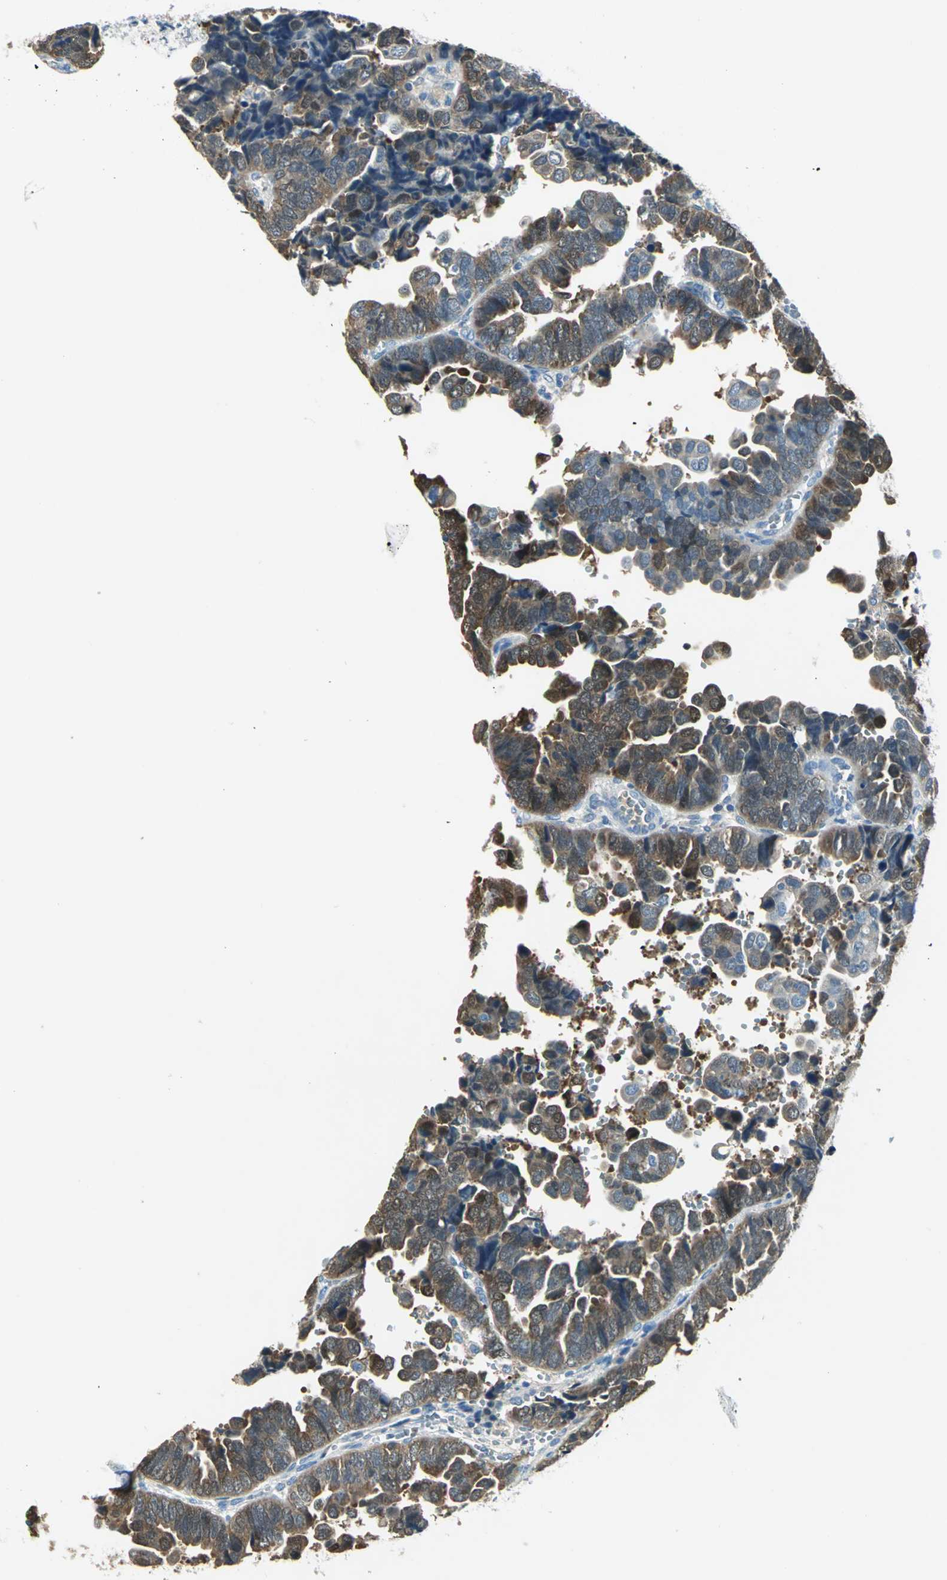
{"staining": {"intensity": "strong", "quantity": ">75%", "location": "cytoplasmic/membranous,nuclear"}, "tissue": "endometrial cancer", "cell_type": "Tumor cells", "image_type": "cancer", "snomed": [{"axis": "morphology", "description": "Adenocarcinoma, NOS"}, {"axis": "topography", "description": "Endometrium"}], "caption": "Immunohistochemical staining of human endometrial adenocarcinoma reveals high levels of strong cytoplasmic/membranous and nuclear staining in approximately >75% of tumor cells.", "gene": "UCHL1", "patient": {"sex": "female", "age": 75}}